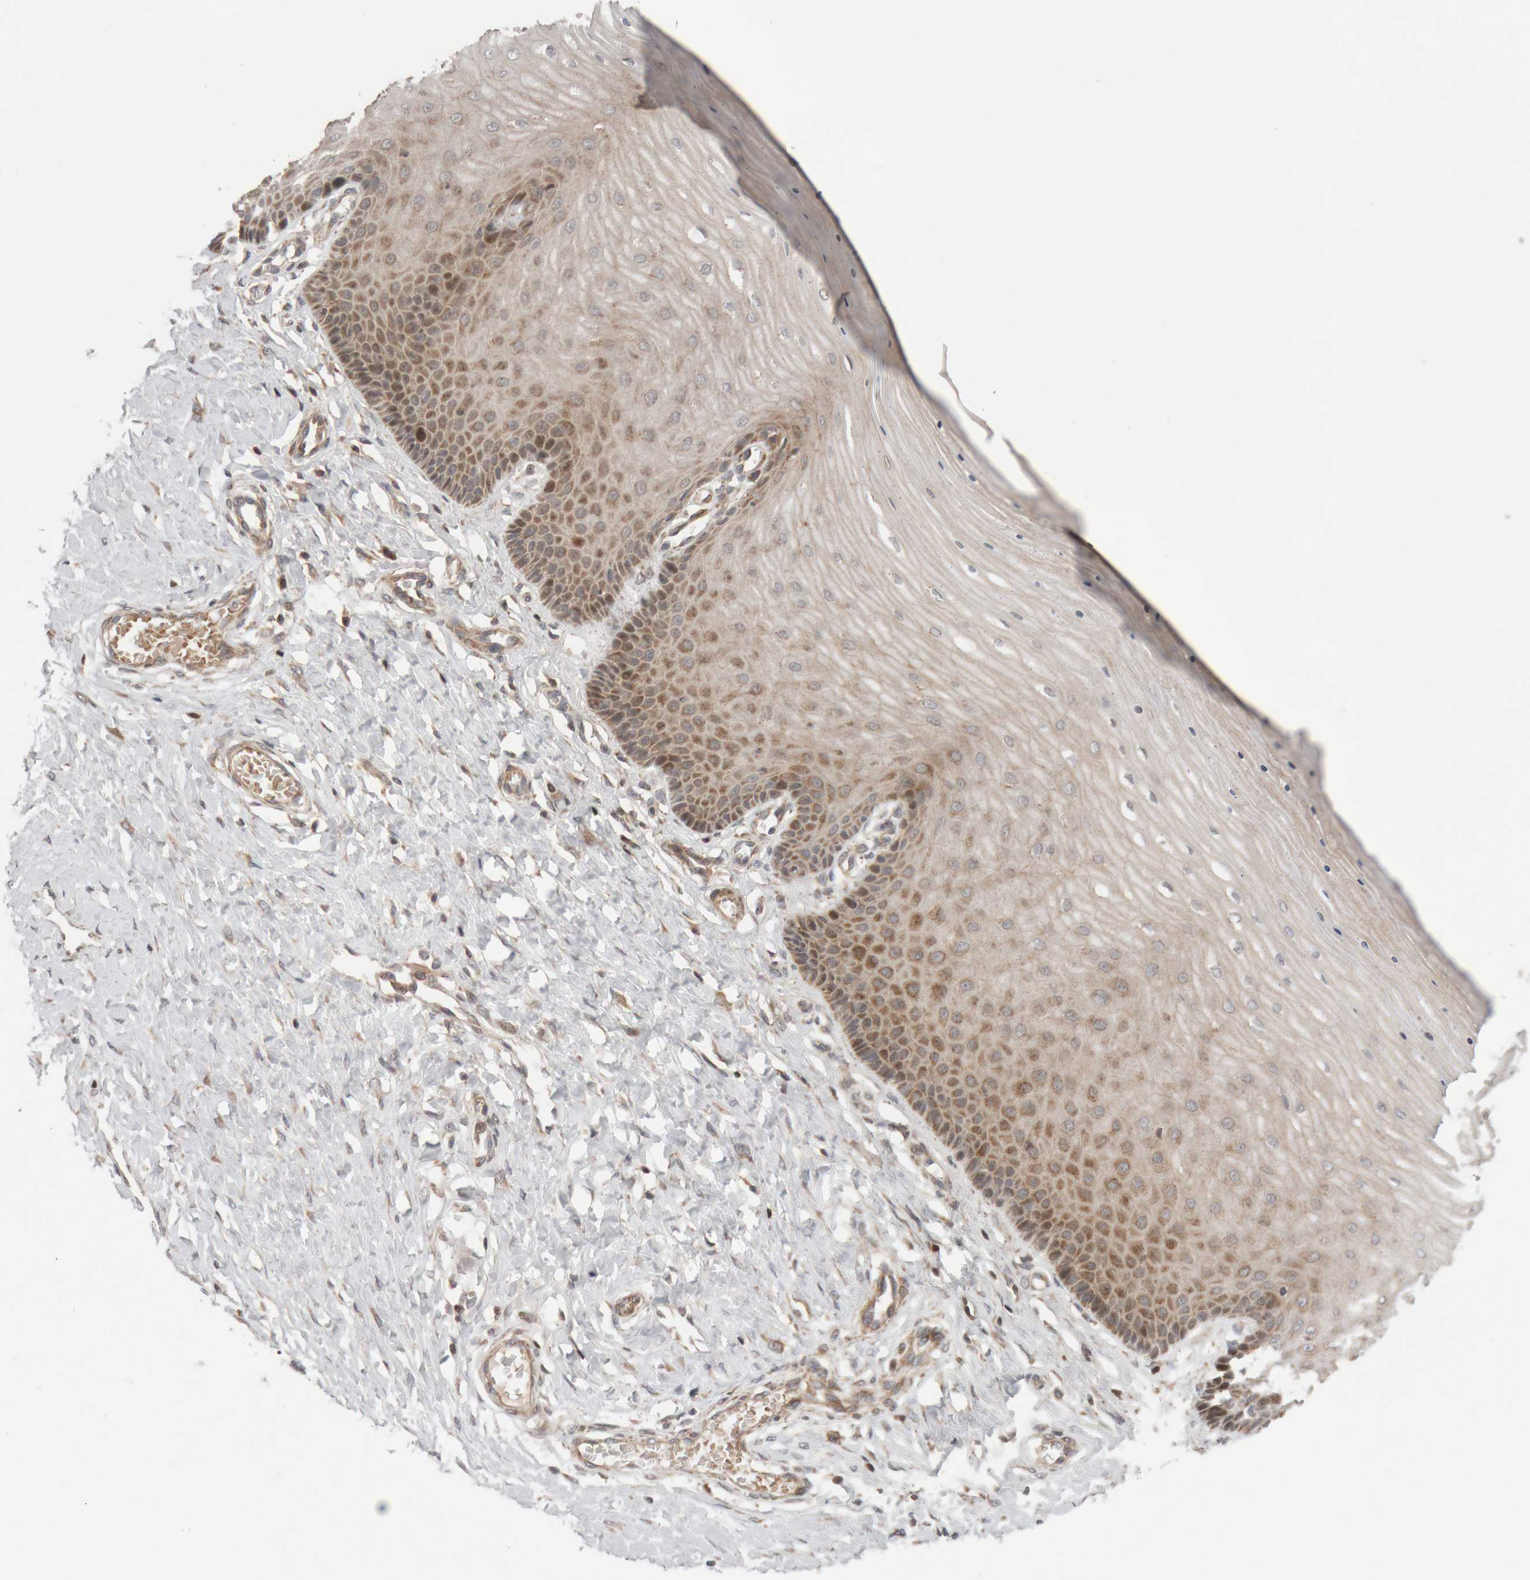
{"staining": {"intensity": "moderate", "quantity": "25%-75%", "location": "cytoplasmic/membranous"}, "tissue": "cervix", "cell_type": "Glandular cells", "image_type": "normal", "snomed": [{"axis": "morphology", "description": "Normal tissue, NOS"}, {"axis": "topography", "description": "Cervix"}], "caption": "This photomicrograph displays IHC staining of unremarkable human cervix, with medium moderate cytoplasmic/membranous positivity in about 25%-75% of glandular cells.", "gene": "KIF21B", "patient": {"sex": "female", "age": 55}}